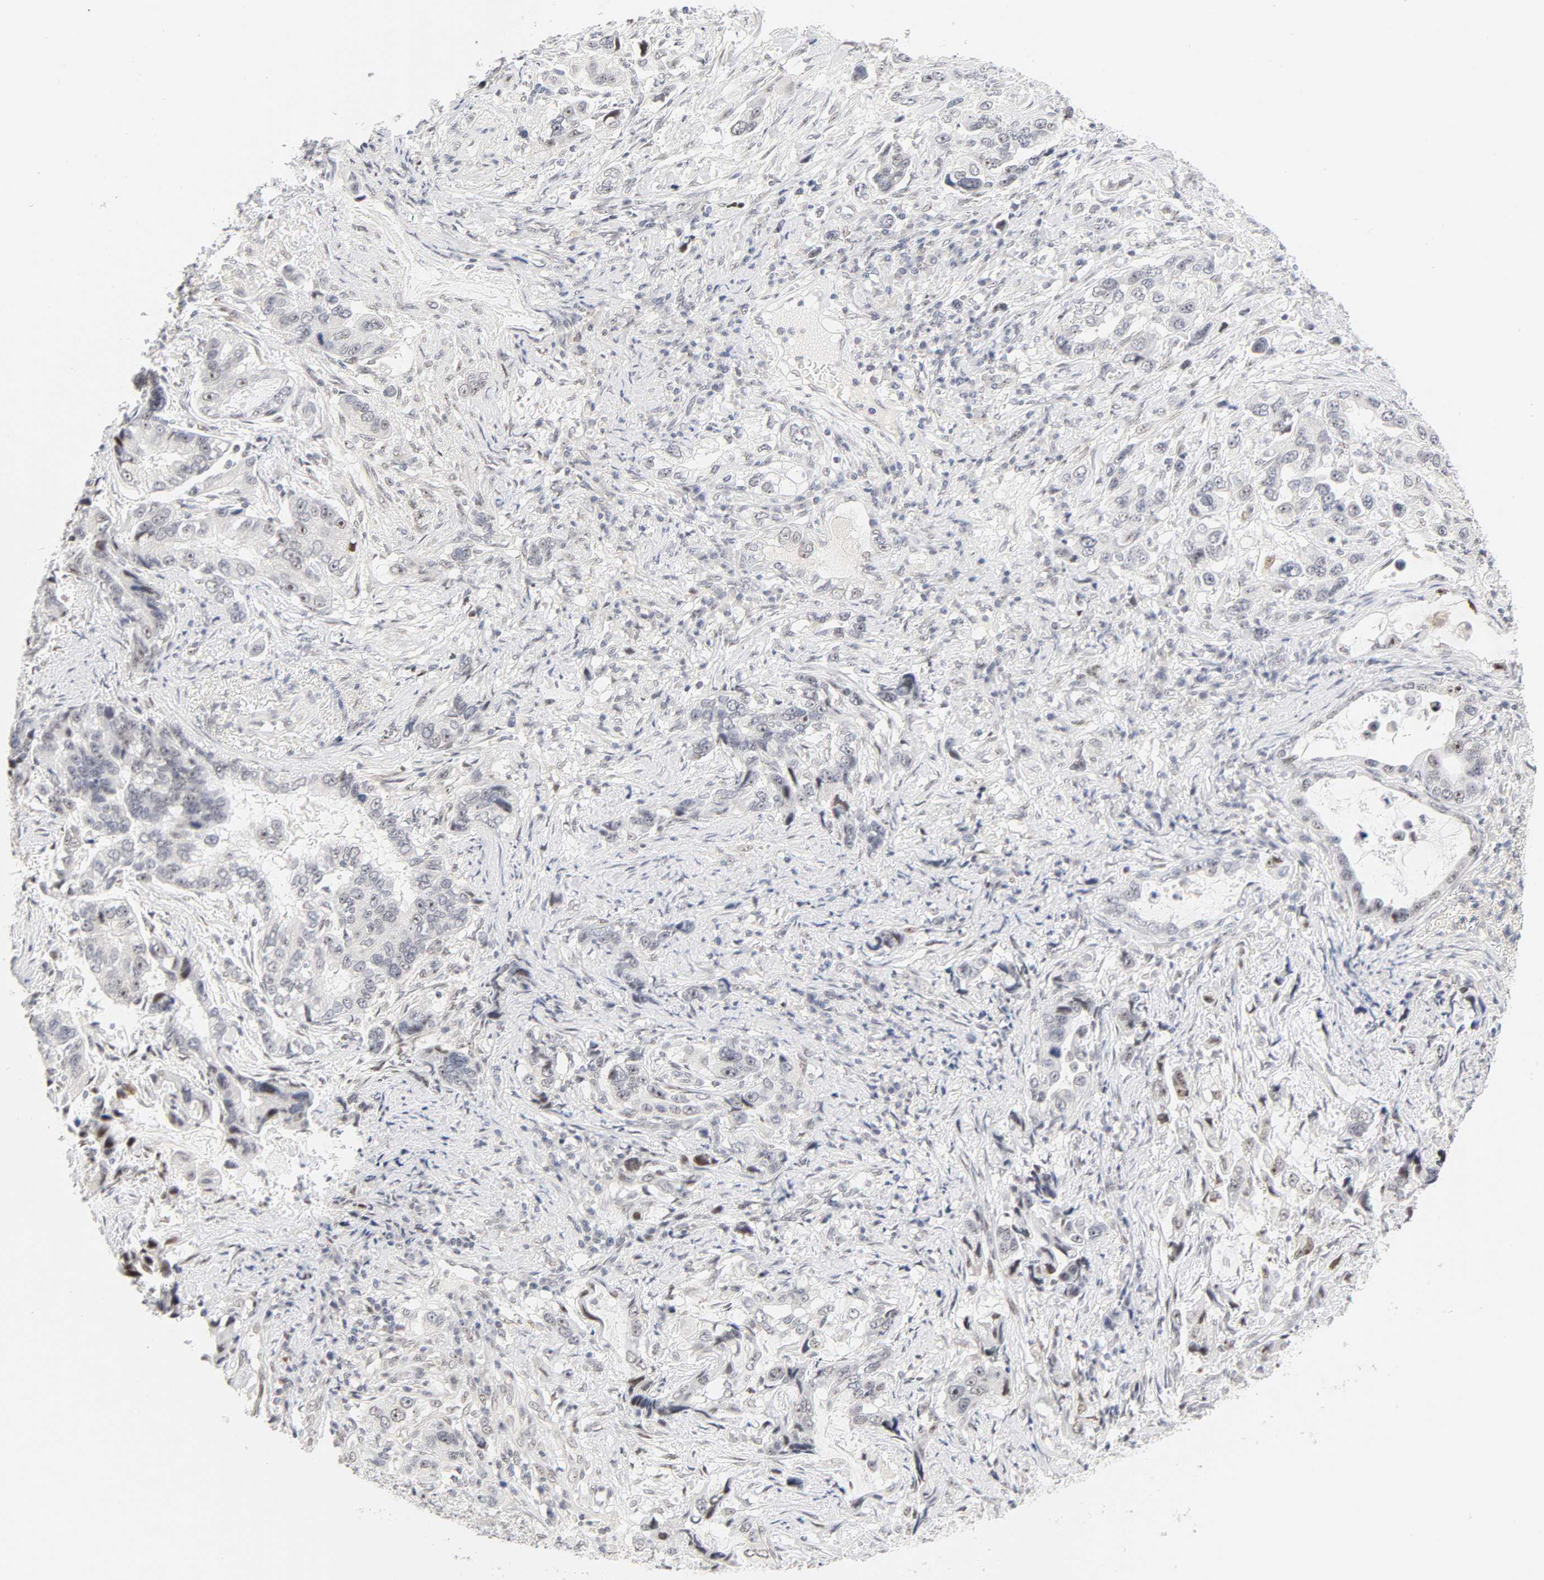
{"staining": {"intensity": "weak", "quantity": "<25%", "location": "nuclear"}, "tissue": "stomach cancer", "cell_type": "Tumor cells", "image_type": "cancer", "snomed": [{"axis": "morphology", "description": "Adenocarcinoma, NOS"}, {"axis": "topography", "description": "Stomach, lower"}], "caption": "DAB immunohistochemical staining of stomach cancer reveals no significant staining in tumor cells. (DAB immunohistochemistry (IHC) with hematoxylin counter stain).", "gene": "MNAT1", "patient": {"sex": "female", "age": 93}}